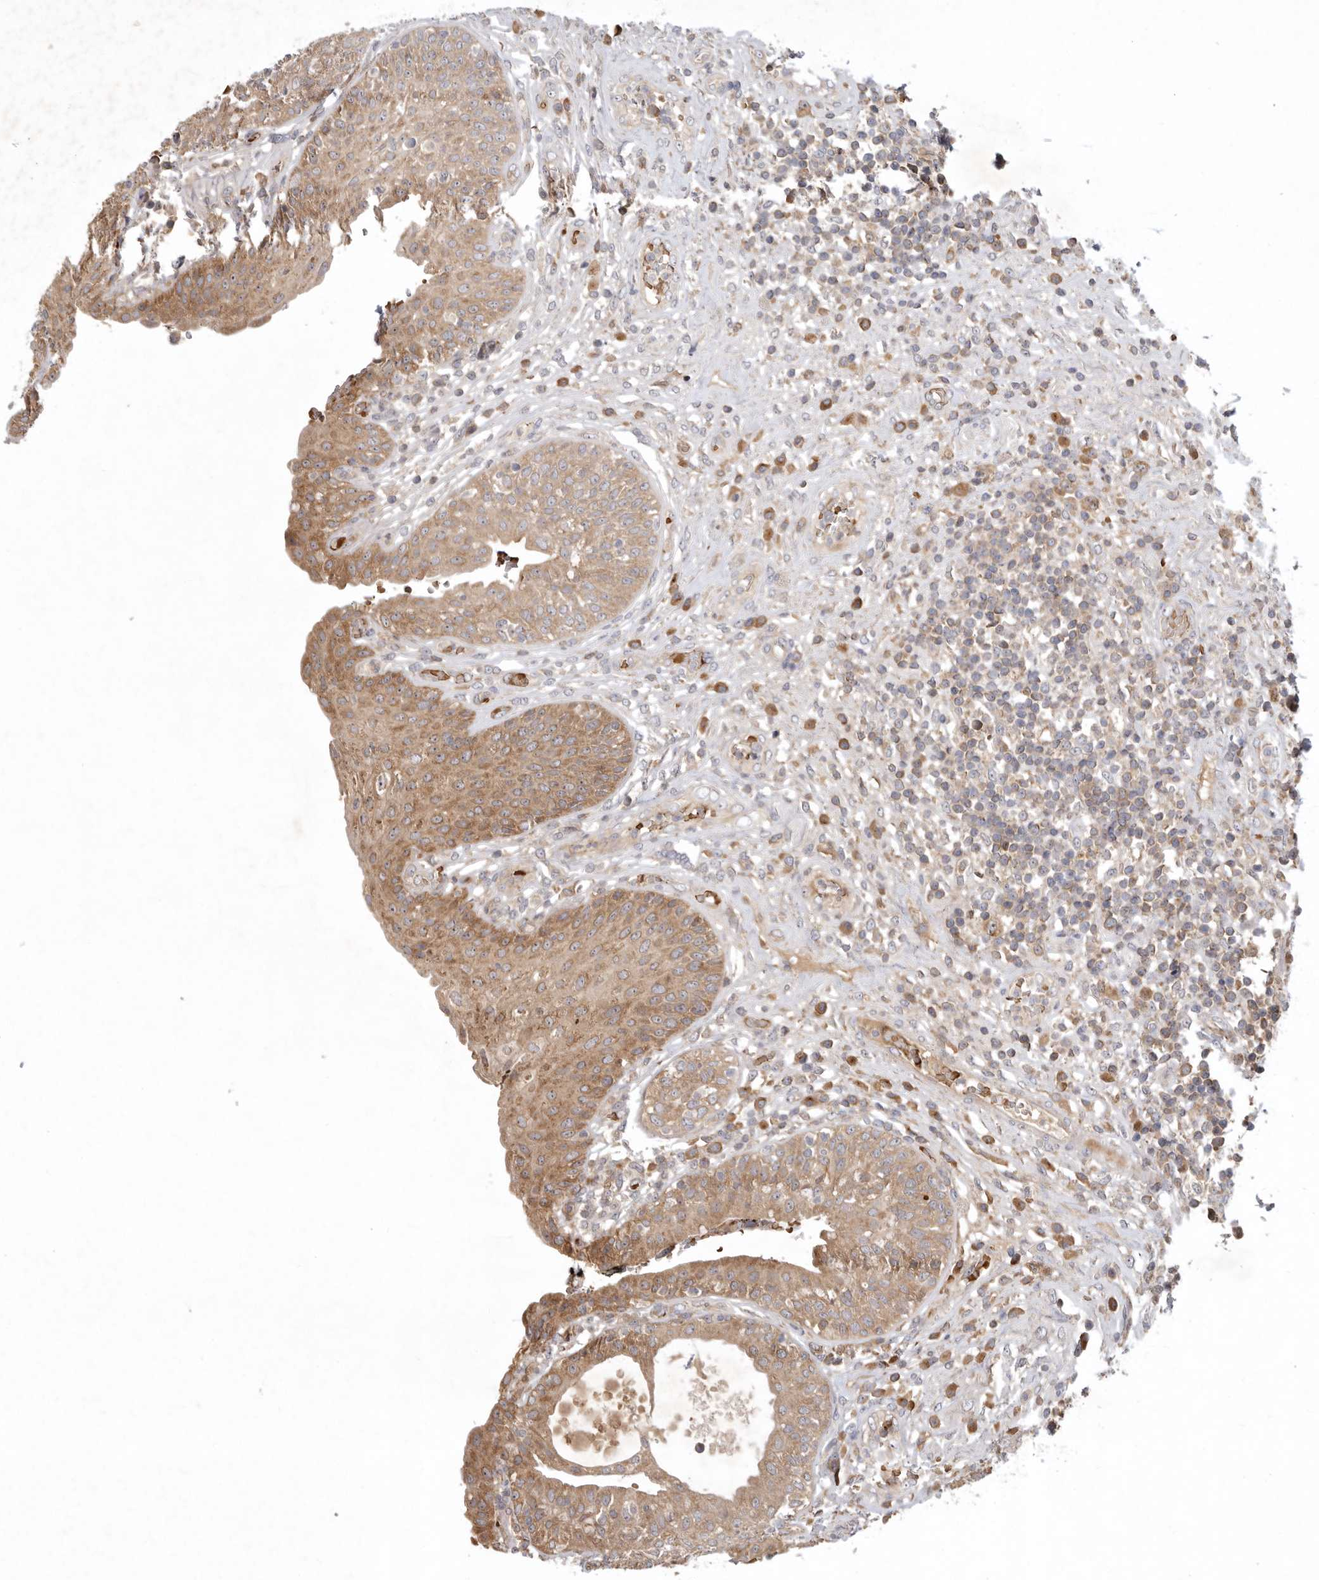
{"staining": {"intensity": "moderate", "quantity": ">75%", "location": "cytoplasmic/membranous"}, "tissue": "urinary bladder", "cell_type": "Urothelial cells", "image_type": "normal", "snomed": [{"axis": "morphology", "description": "Normal tissue, NOS"}, {"axis": "topography", "description": "Urinary bladder"}], "caption": "Immunohistochemical staining of normal urinary bladder reveals moderate cytoplasmic/membranous protein expression in about >75% of urothelial cells.", "gene": "KIF2B", "patient": {"sex": "female", "age": 62}}